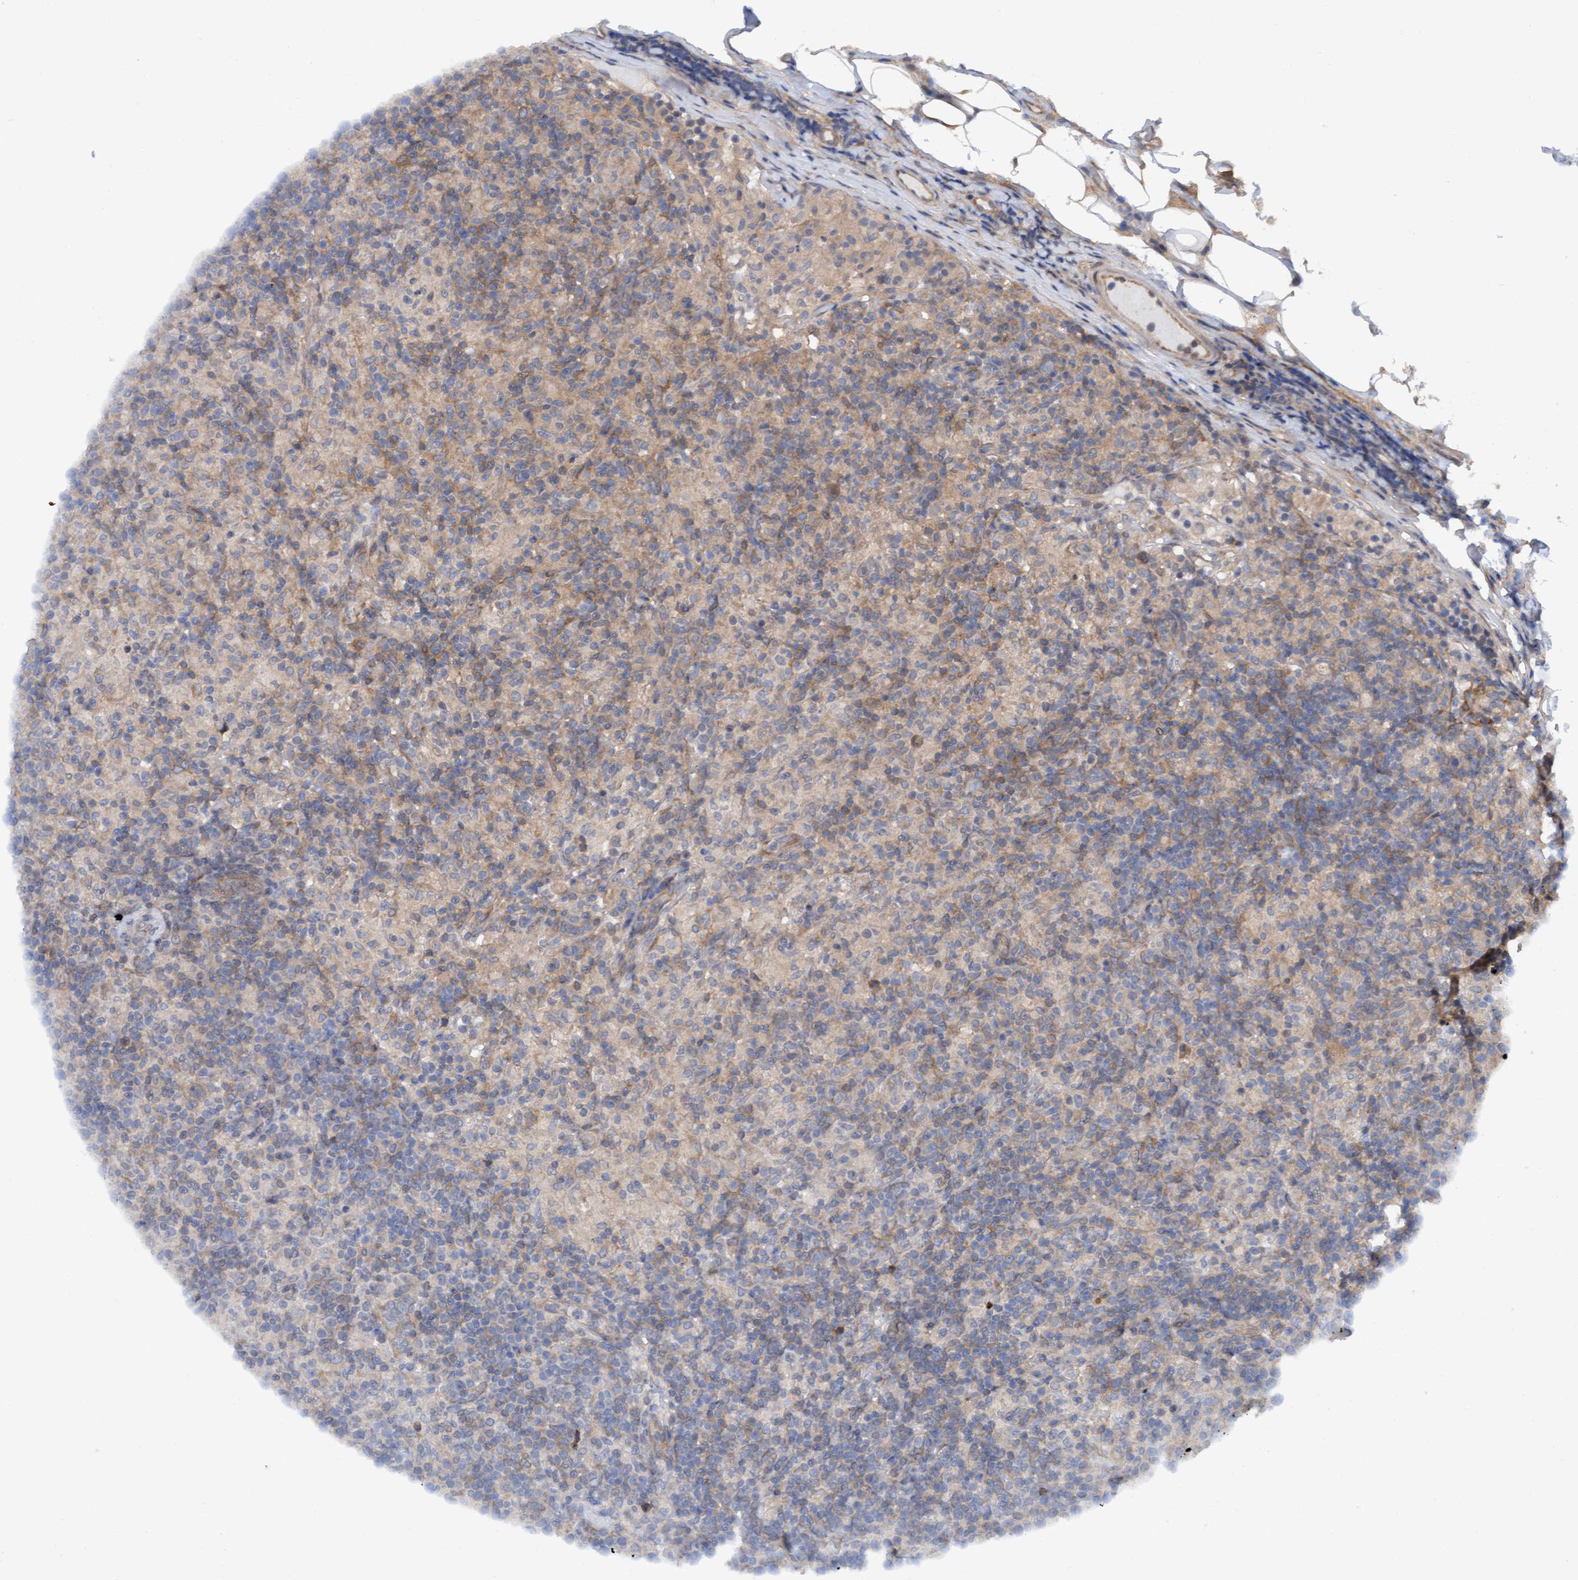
{"staining": {"intensity": "weak", "quantity": "25%-75%", "location": "cytoplasmic/membranous"}, "tissue": "lymphoma", "cell_type": "Tumor cells", "image_type": "cancer", "snomed": [{"axis": "morphology", "description": "Hodgkin's disease, NOS"}, {"axis": "topography", "description": "Lymph node"}], "caption": "Hodgkin's disease tissue shows weak cytoplasmic/membranous expression in about 25%-75% of tumor cells", "gene": "PLCD1", "patient": {"sex": "male", "age": 70}}